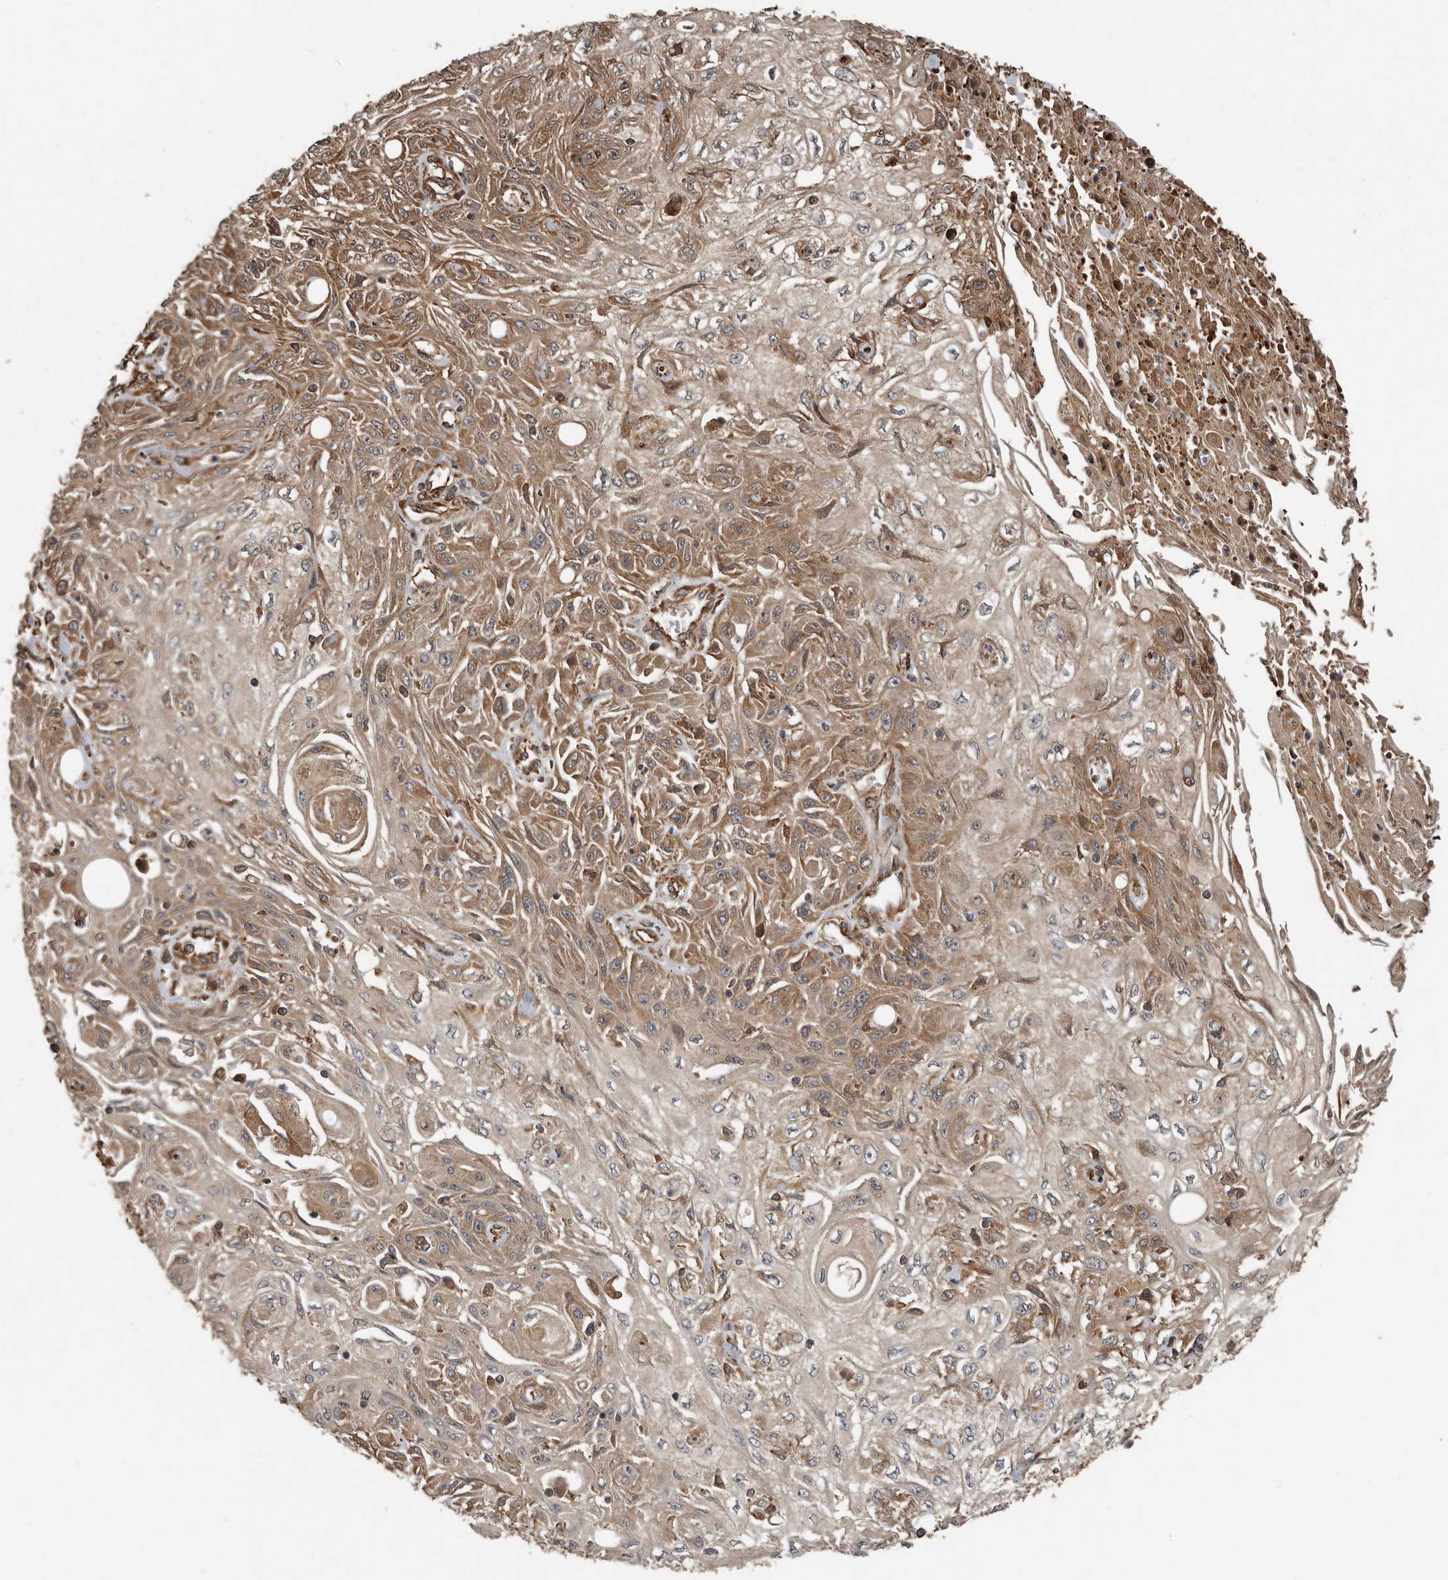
{"staining": {"intensity": "moderate", "quantity": ">75%", "location": "cytoplasmic/membranous"}, "tissue": "skin cancer", "cell_type": "Tumor cells", "image_type": "cancer", "snomed": [{"axis": "morphology", "description": "Squamous cell carcinoma, NOS"}, {"axis": "morphology", "description": "Squamous cell carcinoma, metastatic, NOS"}, {"axis": "topography", "description": "Skin"}, {"axis": "topography", "description": "Lymph node"}], "caption": "IHC photomicrograph of skin squamous cell carcinoma stained for a protein (brown), which reveals medium levels of moderate cytoplasmic/membranous expression in approximately >75% of tumor cells.", "gene": "YOD1", "patient": {"sex": "male", "age": 75}}